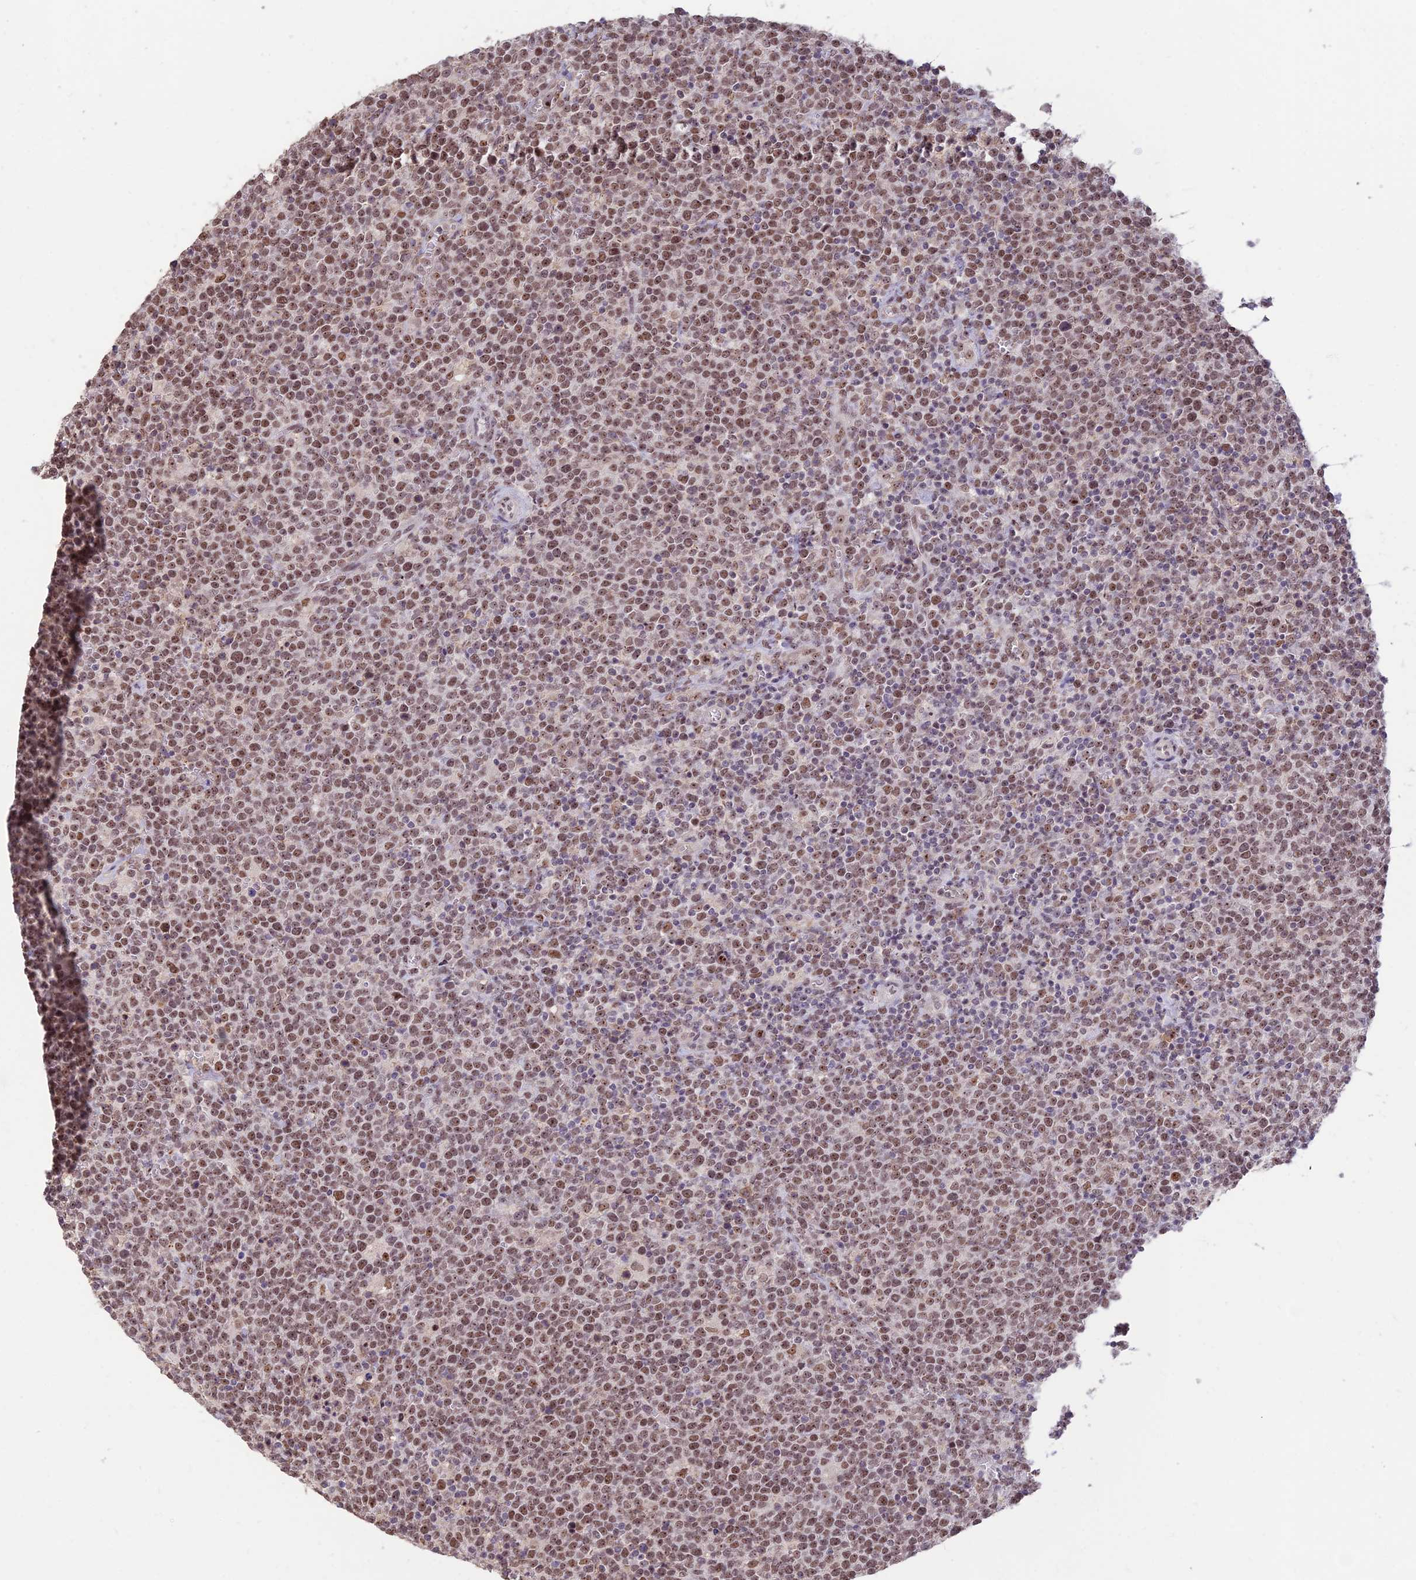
{"staining": {"intensity": "moderate", "quantity": ">75%", "location": "nuclear"}, "tissue": "lymphoma", "cell_type": "Tumor cells", "image_type": "cancer", "snomed": [{"axis": "morphology", "description": "Malignant lymphoma, non-Hodgkin's type, High grade"}, {"axis": "topography", "description": "Lymph node"}], "caption": "High-magnification brightfield microscopy of high-grade malignant lymphoma, non-Hodgkin's type stained with DAB (3,3'-diaminobenzidine) (brown) and counterstained with hematoxylin (blue). tumor cells exhibit moderate nuclear expression is appreciated in about>75% of cells. Nuclei are stained in blue.", "gene": "POLR1G", "patient": {"sex": "male", "age": 61}}